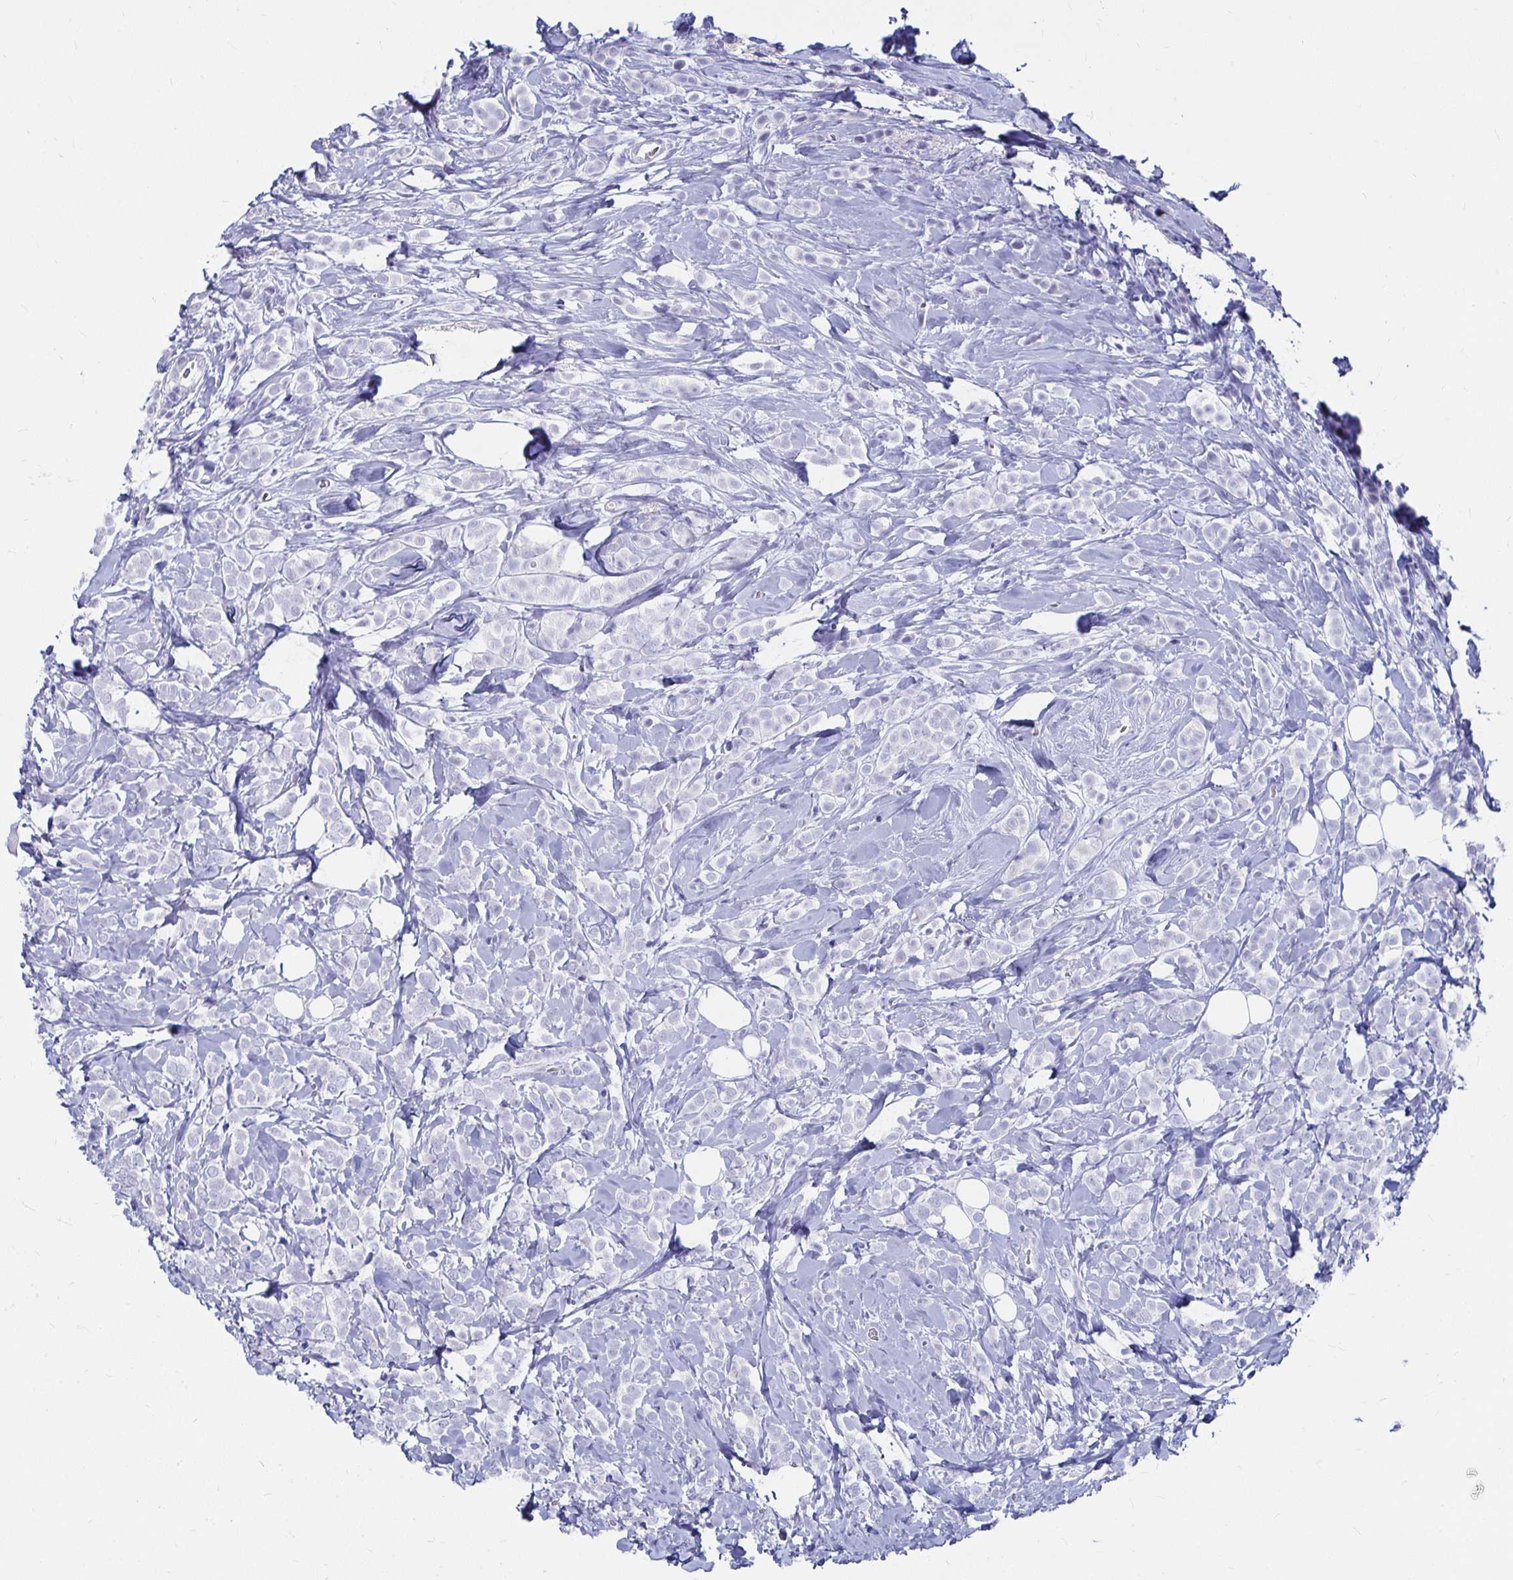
{"staining": {"intensity": "negative", "quantity": "none", "location": "none"}, "tissue": "breast cancer", "cell_type": "Tumor cells", "image_type": "cancer", "snomed": [{"axis": "morphology", "description": "Lobular carcinoma"}, {"axis": "topography", "description": "Breast"}], "caption": "A histopathology image of human lobular carcinoma (breast) is negative for staining in tumor cells.", "gene": "CA9", "patient": {"sex": "female", "age": 49}}